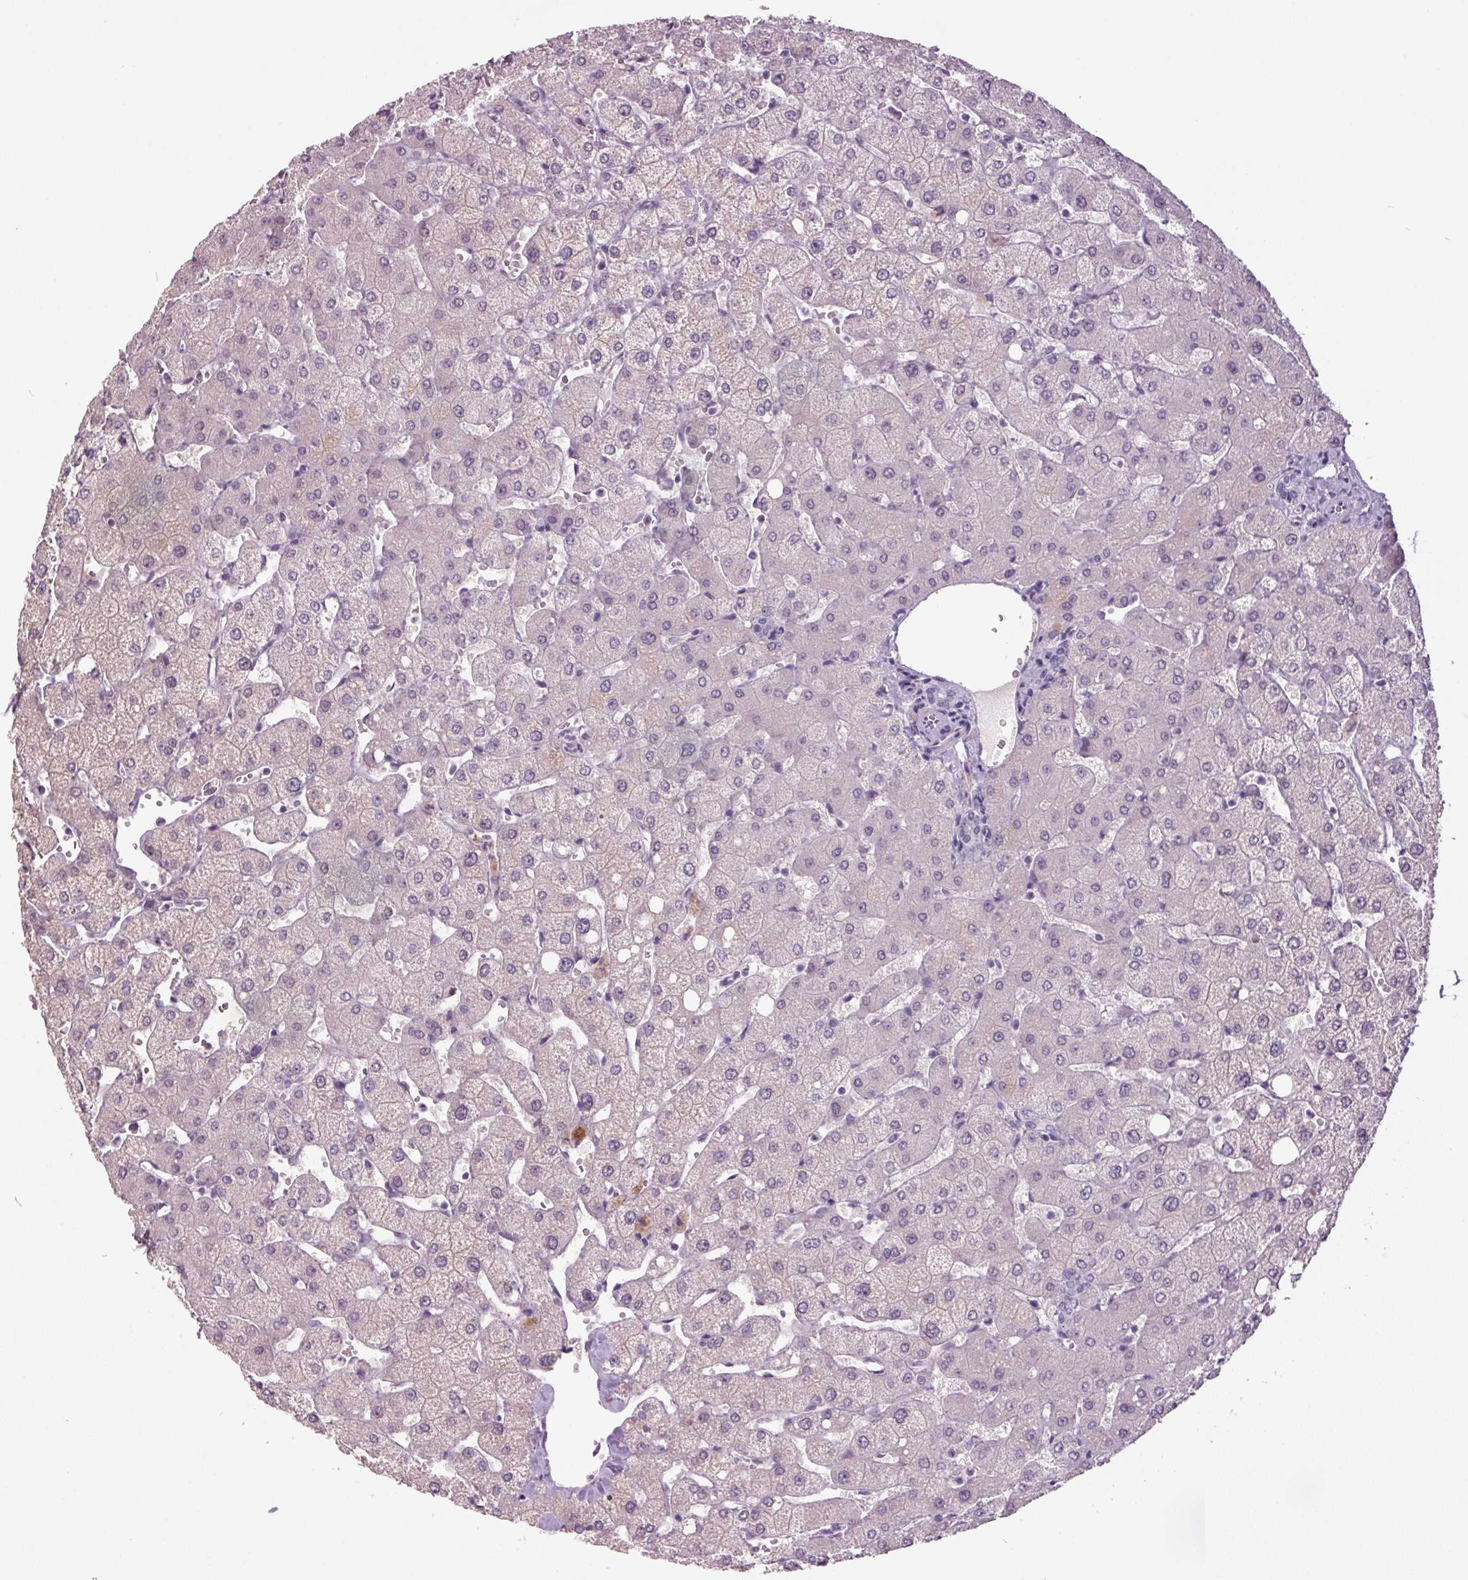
{"staining": {"intensity": "negative", "quantity": "none", "location": "none"}, "tissue": "liver", "cell_type": "Cholangiocytes", "image_type": "normal", "snomed": [{"axis": "morphology", "description": "Normal tissue, NOS"}, {"axis": "topography", "description": "Liver"}], "caption": "High power microscopy photomicrograph of an IHC photomicrograph of normal liver, revealing no significant expression in cholangiocytes.", "gene": "C2orf16", "patient": {"sex": "female", "age": 54}}